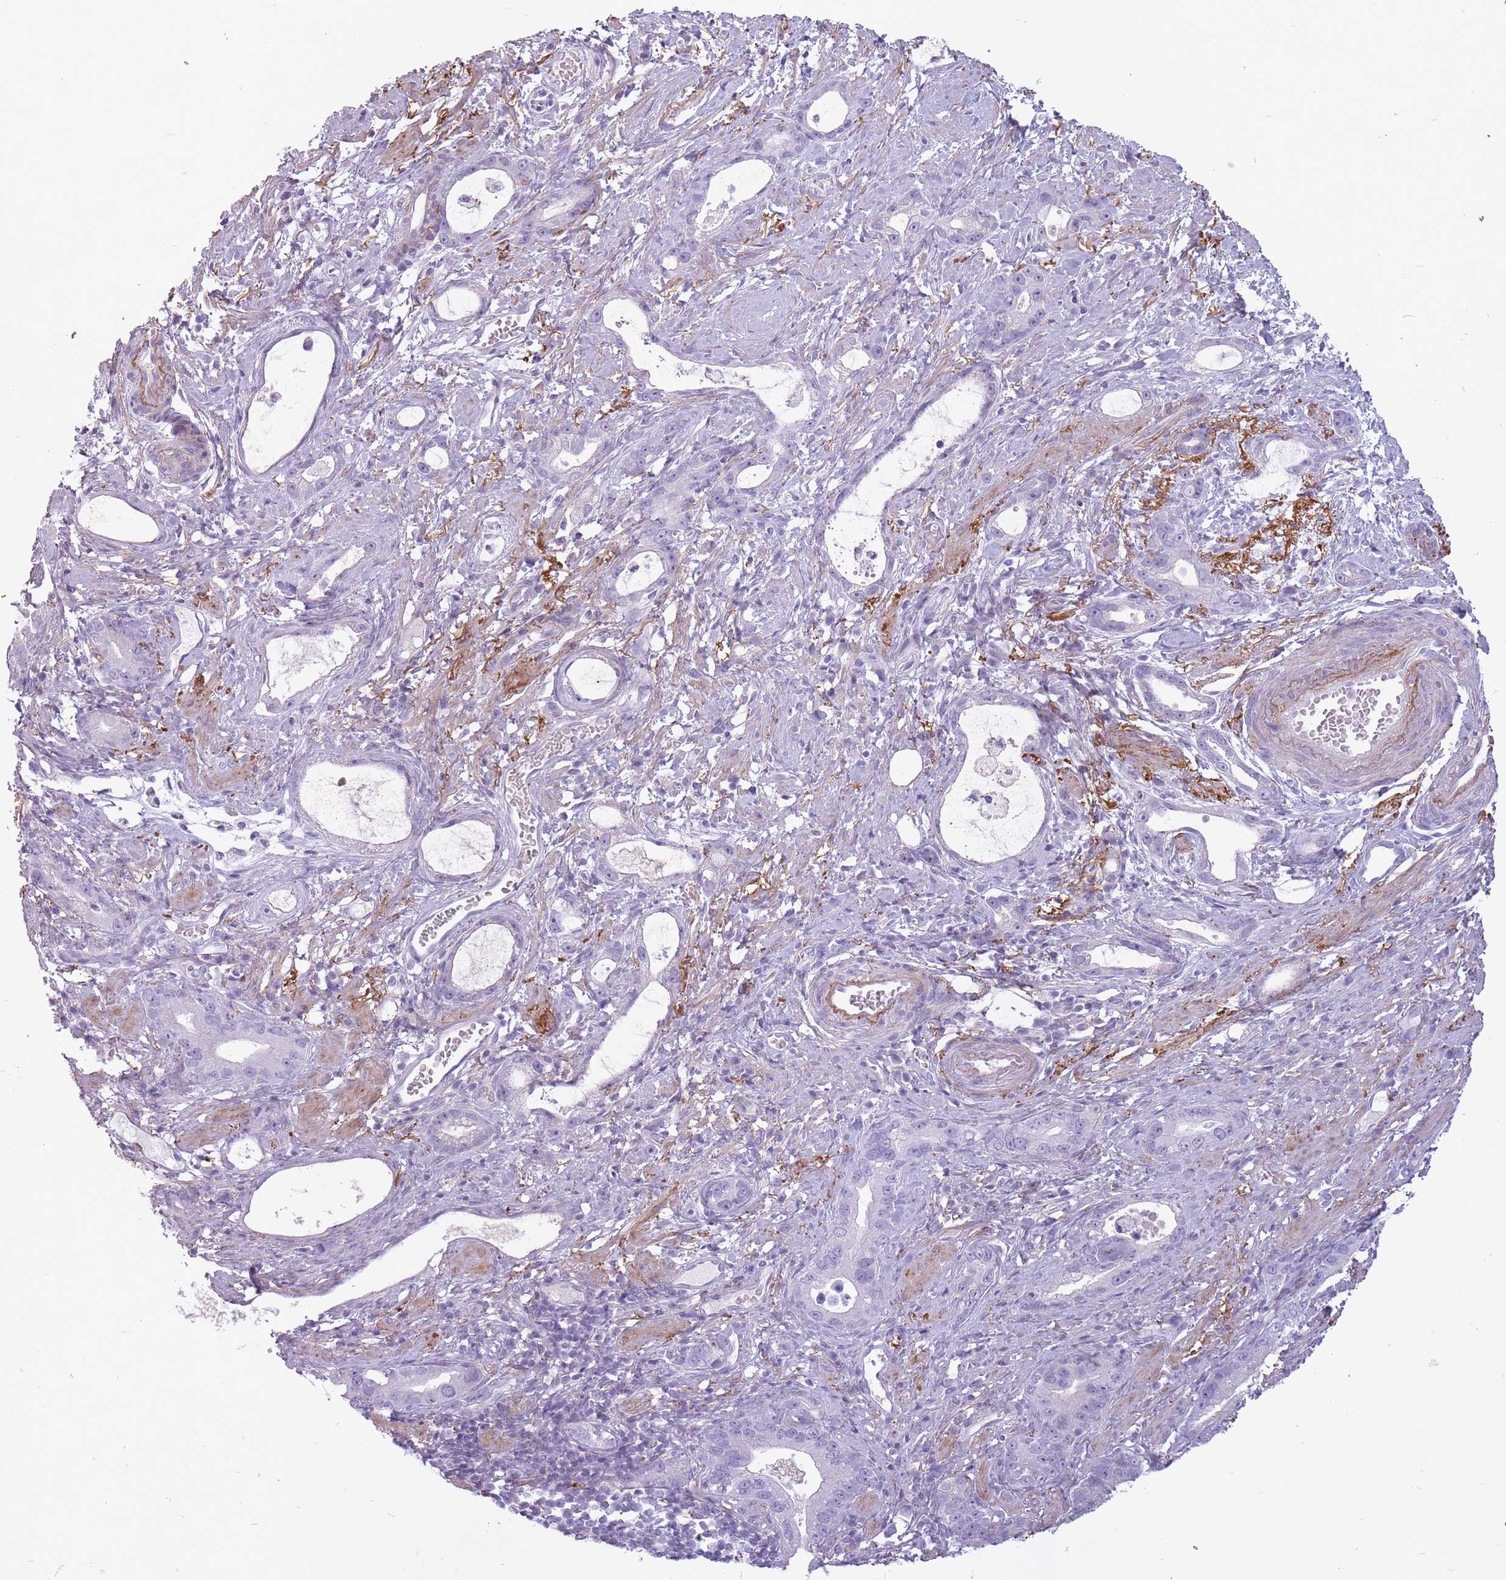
{"staining": {"intensity": "negative", "quantity": "none", "location": "none"}, "tissue": "stomach cancer", "cell_type": "Tumor cells", "image_type": "cancer", "snomed": [{"axis": "morphology", "description": "Adenocarcinoma, NOS"}, {"axis": "topography", "description": "Stomach"}], "caption": "DAB immunohistochemical staining of adenocarcinoma (stomach) demonstrates no significant staining in tumor cells.", "gene": "RFX4", "patient": {"sex": "male", "age": 55}}